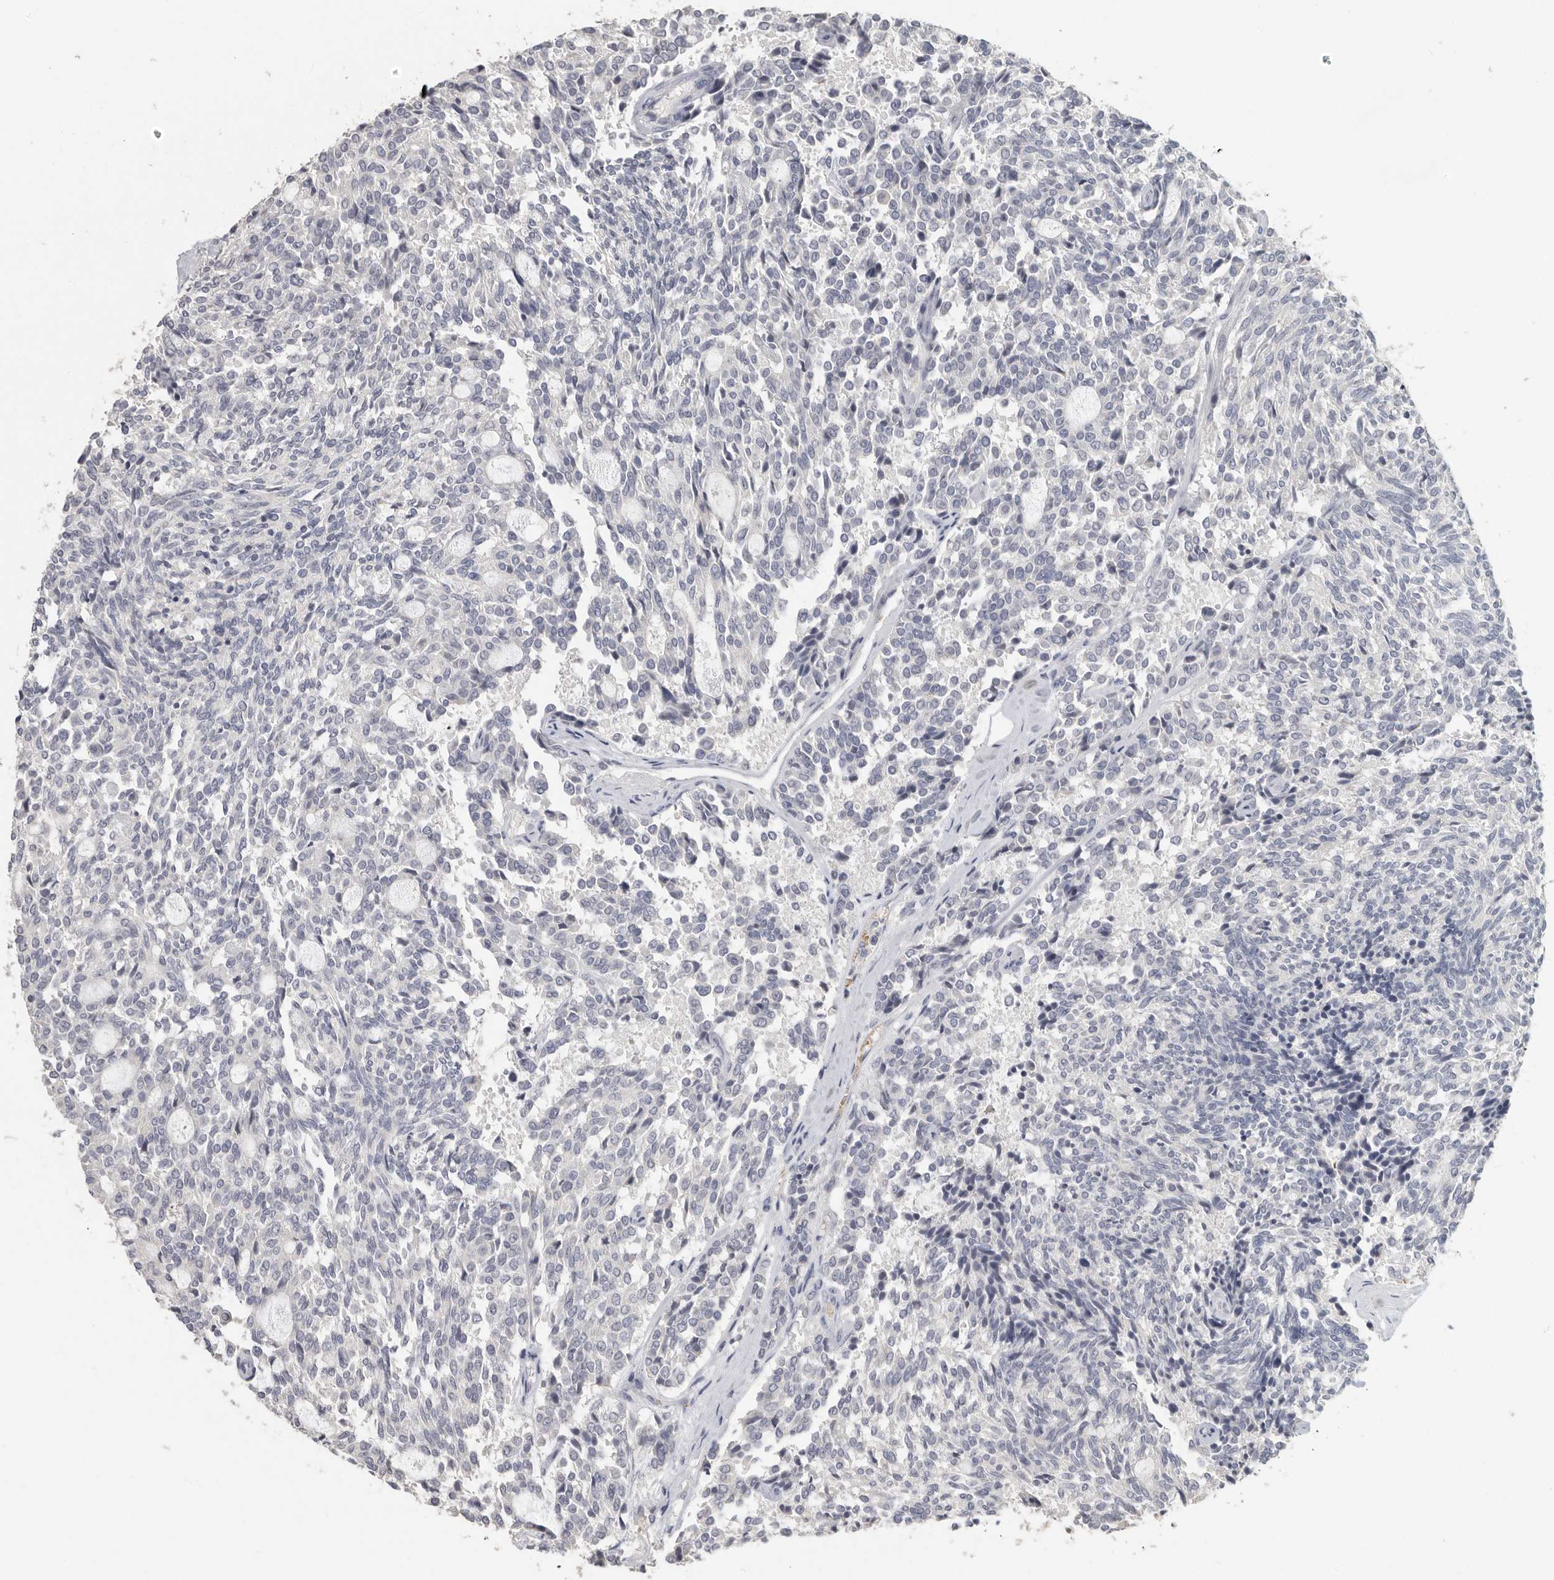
{"staining": {"intensity": "negative", "quantity": "none", "location": "none"}, "tissue": "carcinoid", "cell_type": "Tumor cells", "image_type": "cancer", "snomed": [{"axis": "morphology", "description": "Carcinoid, malignant, NOS"}, {"axis": "topography", "description": "Pancreas"}], "caption": "Image shows no significant protein expression in tumor cells of carcinoid. (DAB (3,3'-diaminobenzidine) immunohistochemistry with hematoxylin counter stain).", "gene": "DNAJC11", "patient": {"sex": "female", "age": 54}}